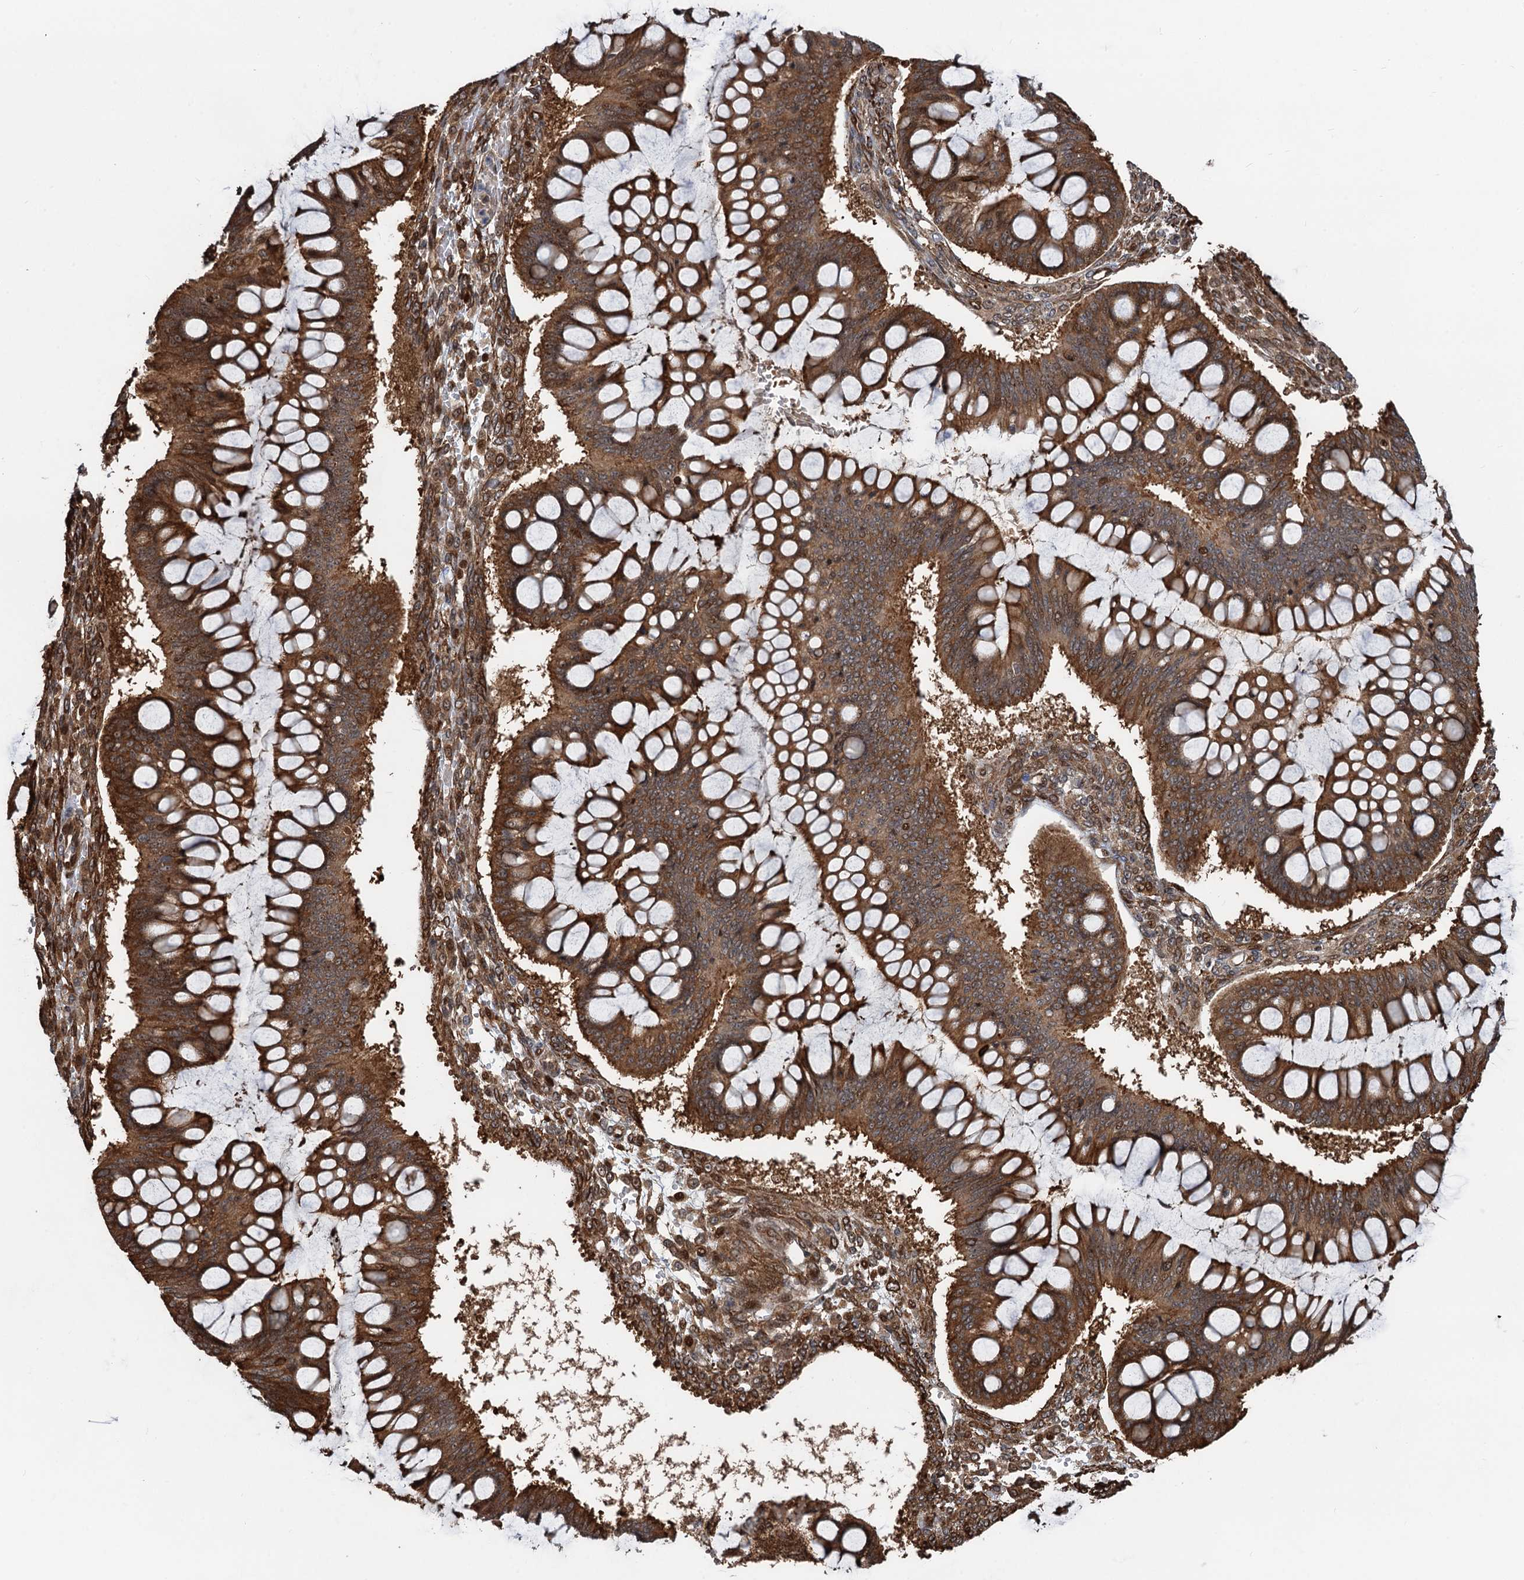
{"staining": {"intensity": "strong", "quantity": ">75%", "location": "cytoplasmic/membranous,nuclear"}, "tissue": "ovarian cancer", "cell_type": "Tumor cells", "image_type": "cancer", "snomed": [{"axis": "morphology", "description": "Cystadenocarcinoma, mucinous, NOS"}, {"axis": "topography", "description": "Ovary"}], "caption": "A high-resolution photomicrograph shows IHC staining of mucinous cystadenocarcinoma (ovarian), which demonstrates strong cytoplasmic/membranous and nuclear positivity in approximately >75% of tumor cells.", "gene": "SNRNP25", "patient": {"sex": "female", "age": 73}}